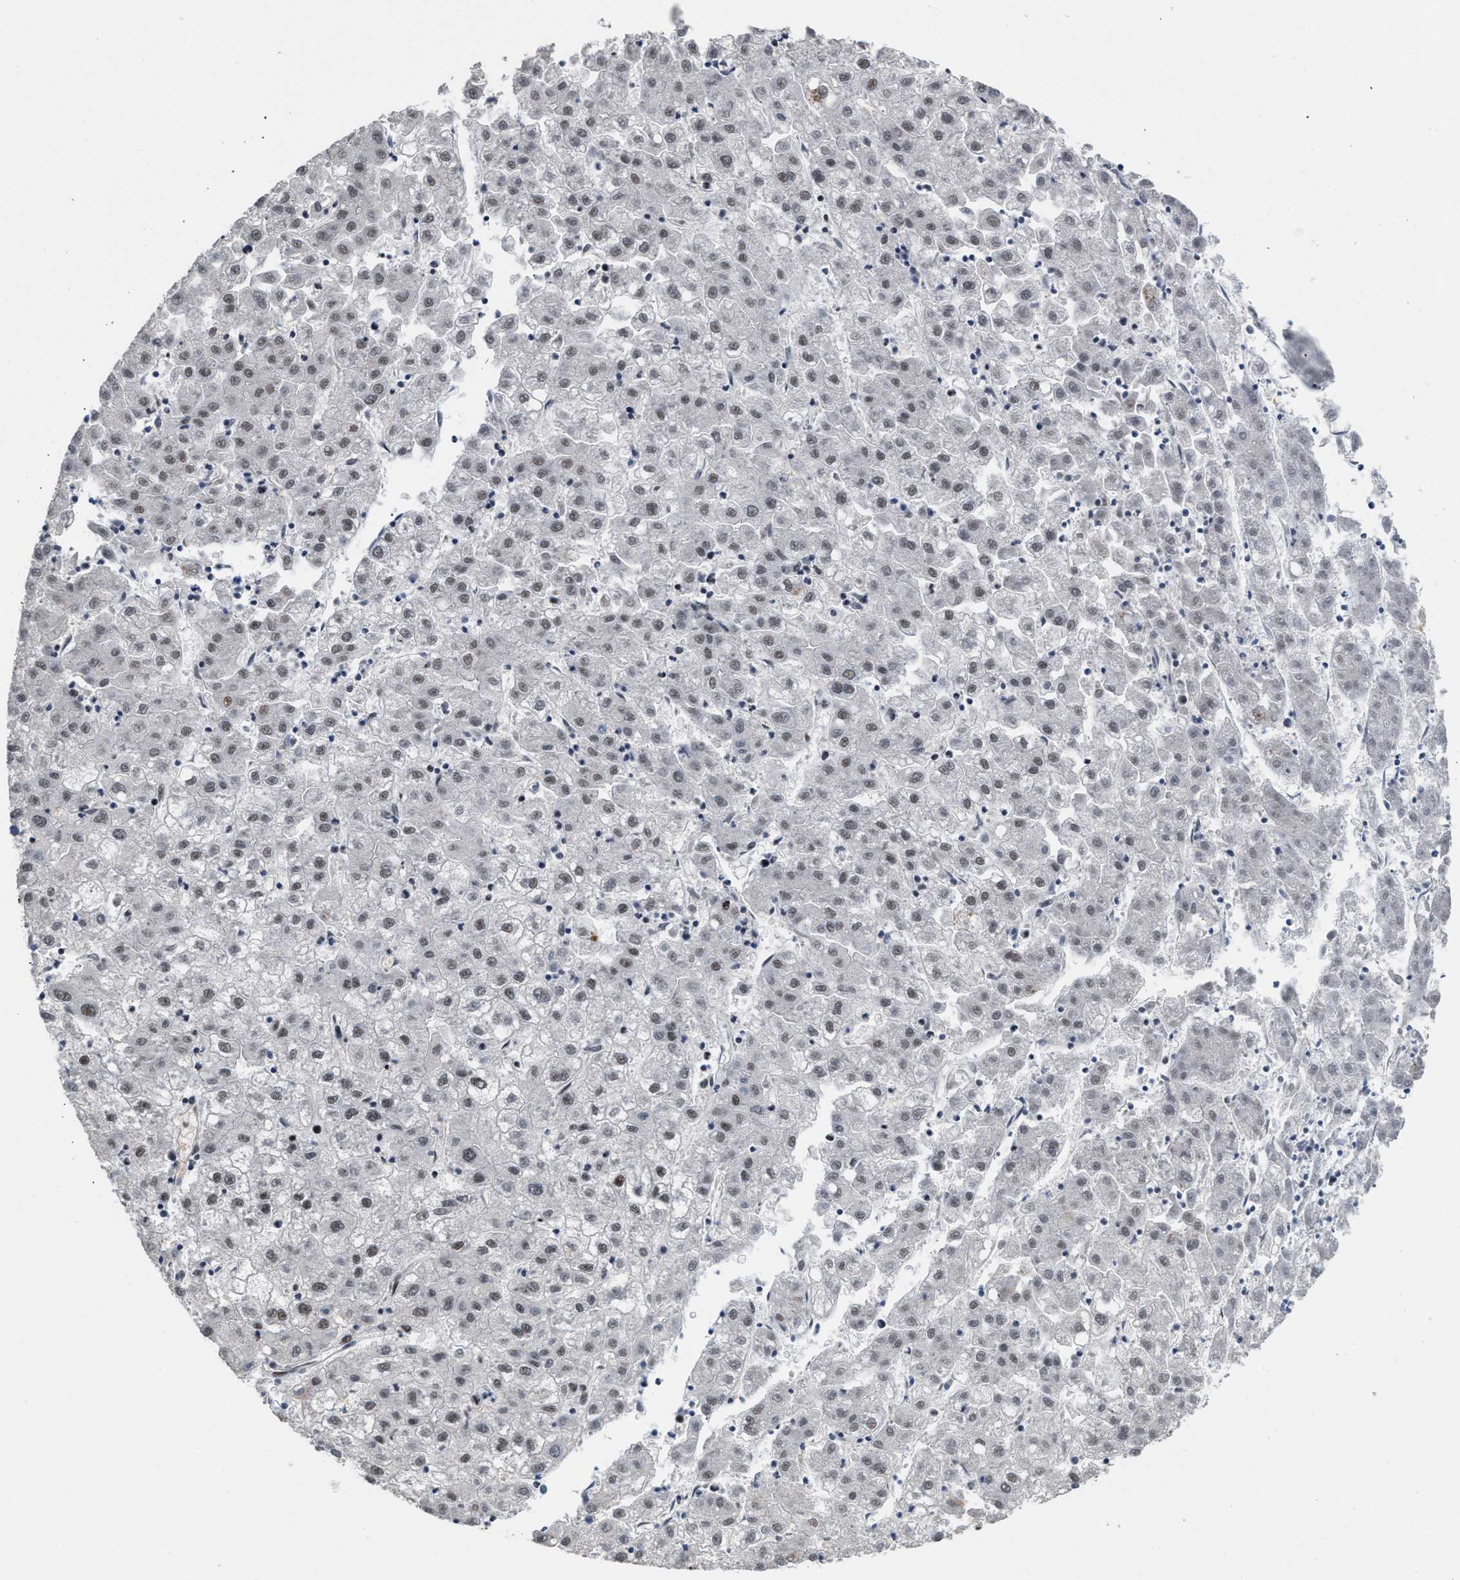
{"staining": {"intensity": "weak", "quantity": ">75%", "location": "nuclear"}, "tissue": "liver cancer", "cell_type": "Tumor cells", "image_type": "cancer", "snomed": [{"axis": "morphology", "description": "Carcinoma, Hepatocellular, NOS"}, {"axis": "topography", "description": "Liver"}], "caption": "Immunohistochemistry photomicrograph of neoplastic tissue: human liver hepatocellular carcinoma stained using immunohistochemistry (IHC) shows low levels of weak protein expression localized specifically in the nuclear of tumor cells, appearing as a nuclear brown color.", "gene": "EIF4A3", "patient": {"sex": "male", "age": 72}}